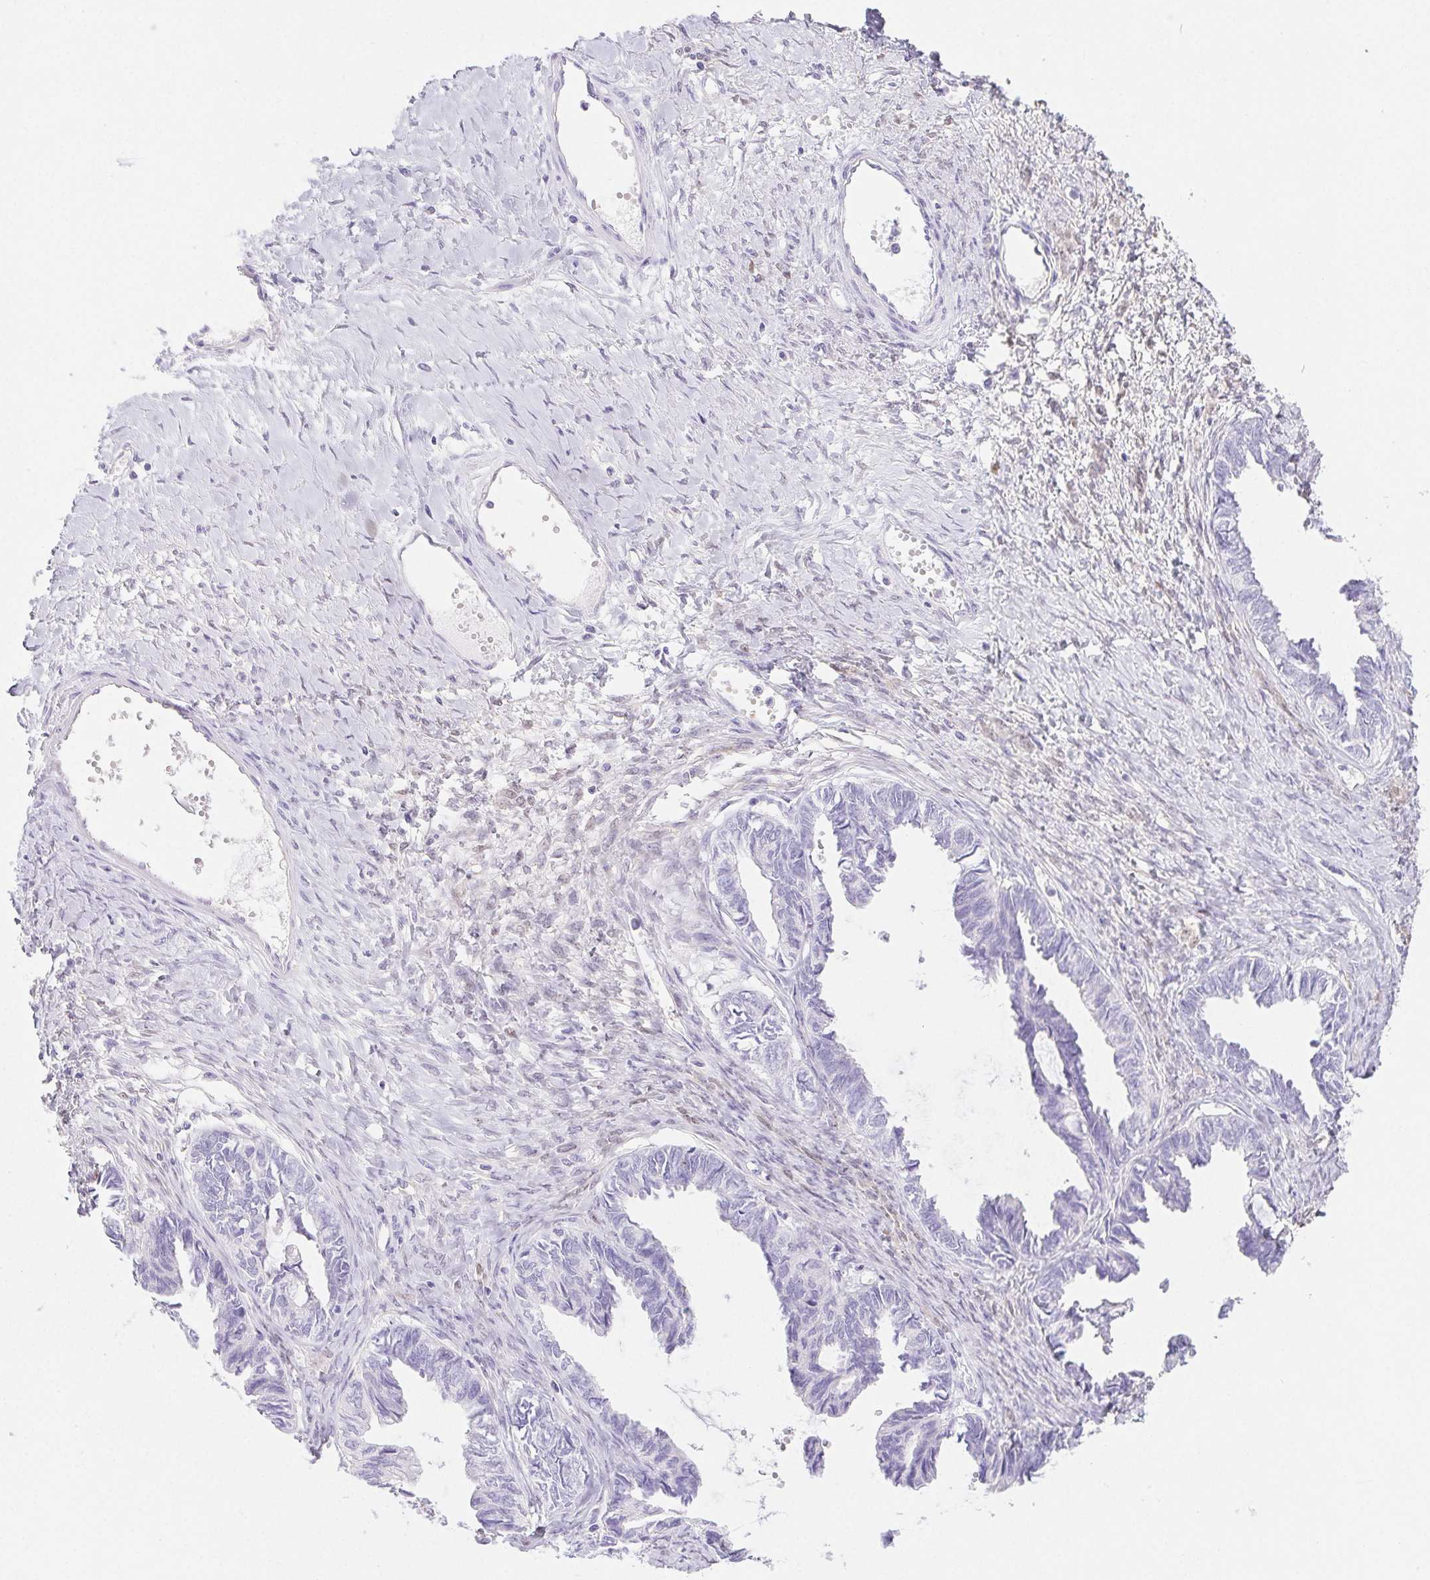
{"staining": {"intensity": "negative", "quantity": "none", "location": "none"}, "tissue": "ovarian cancer", "cell_type": "Tumor cells", "image_type": "cancer", "snomed": [{"axis": "morphology", "description": "Cystadenocarcinoma, mucinous, NOS"}, {"axis": "topography", "description": "Ovary"}], "caption": "A histopathology image of human mucinous cystadenocarcinoma (ovarian) is negative for staining in tumor cells.", "gene": "PNLIP", "patient": {"sex": "female", "age": 61}}